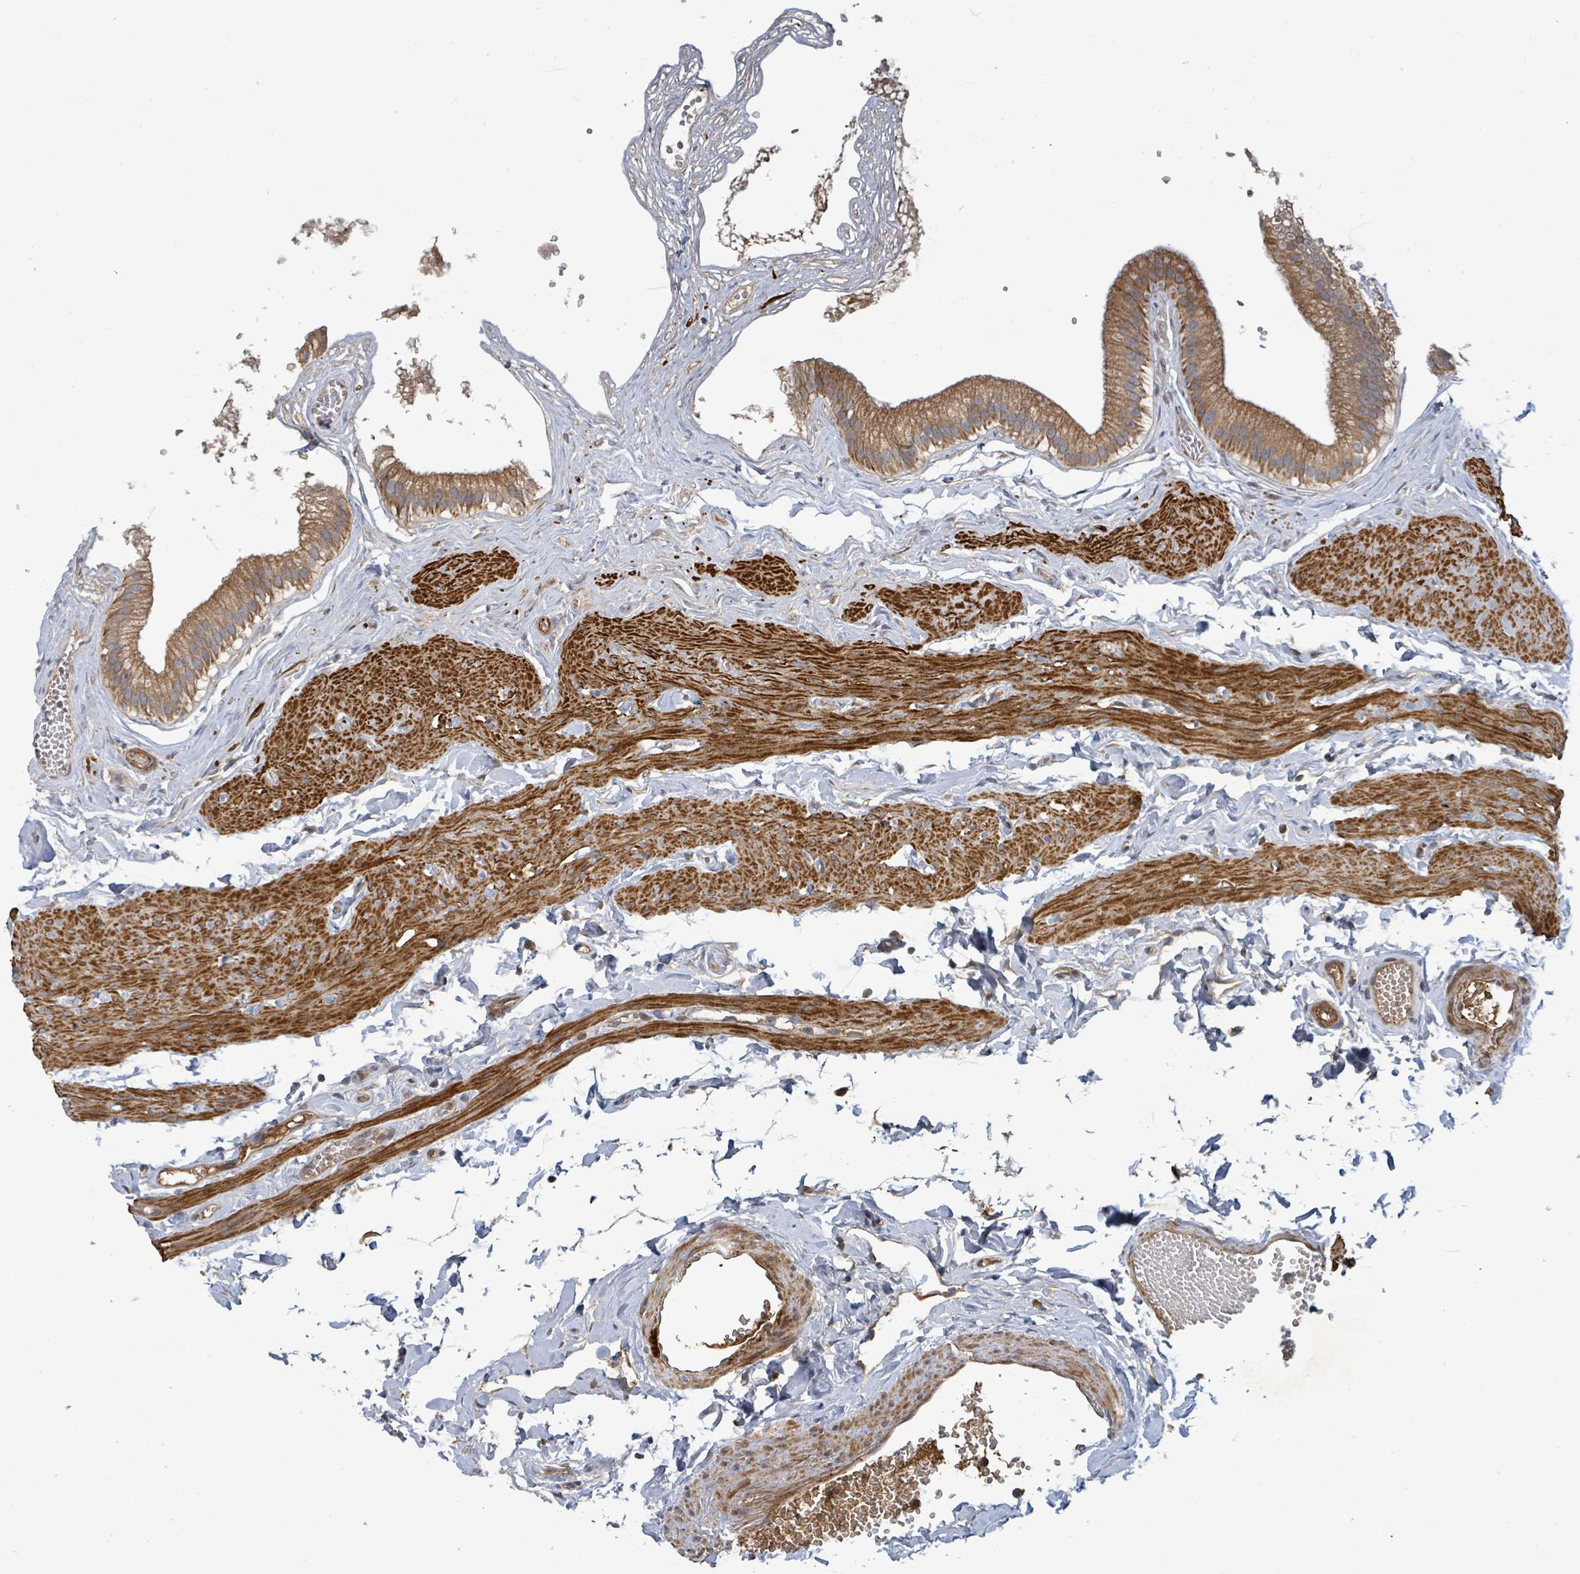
{"staining": {"intensity": "strong", "quantity": ">75%", "location": "cytoplasmic/membranous"}, "tissue": "gallbladder", "cell_type": "Glandular cells", "image_type": "normal", "snomed": [{"axis": "morphology", "description": "Normal tissue, NOS"}, {"axis": "topography", "description": "Gallbladder"}], "caption": "Human gallbladder stained with a protein marker demonstrates strong staining in glandular cells.", "gene": "STARD4", "patient": {"sex": "female", "age": 54}}